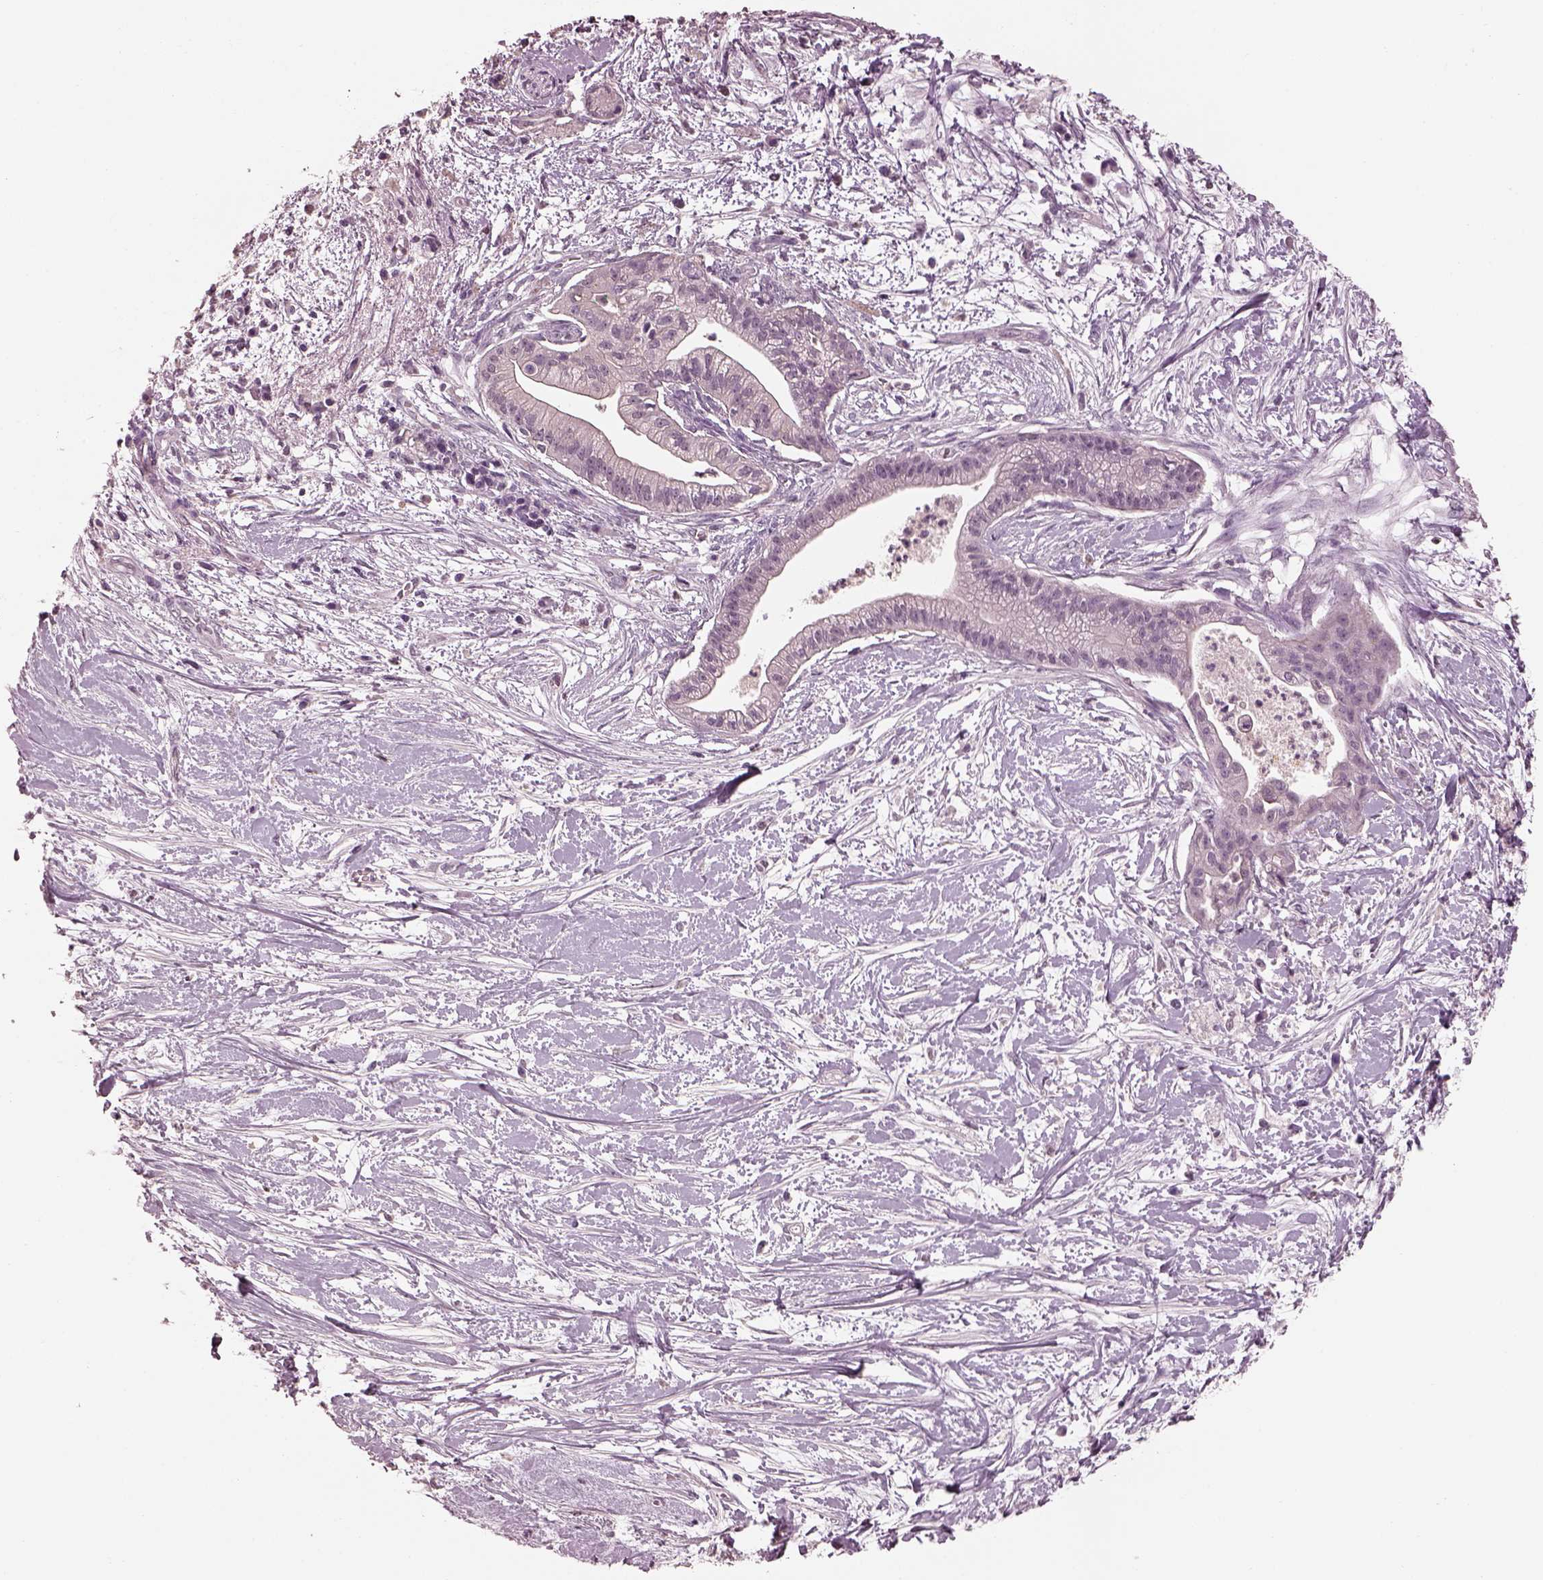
{"staining": {"intensity": "negative", "quantity": "none", "location": "none"}, "tissue": "pancreatic cancer", "cell_type": "Tumor cells", "image_type": "cancer", "snomed": [{"axis": "morphology", "description": "Normal tissue, NOS"}, {"axis": "morphology", "description": "Adenocarcinoma, NOS"}, {"axis": "topography", "description": "Lymph node"}, {"axis": "topography", "description": "Pancreas"}], "caption": "DAB (3,3'-diaminobenzidine) immunohistochemical staining of human adenocarcinoma (pancreatic) reveals no significant expression in tumor cells.", "gene": "TSKS", "patient": {"sex": "female", "age": 58}}